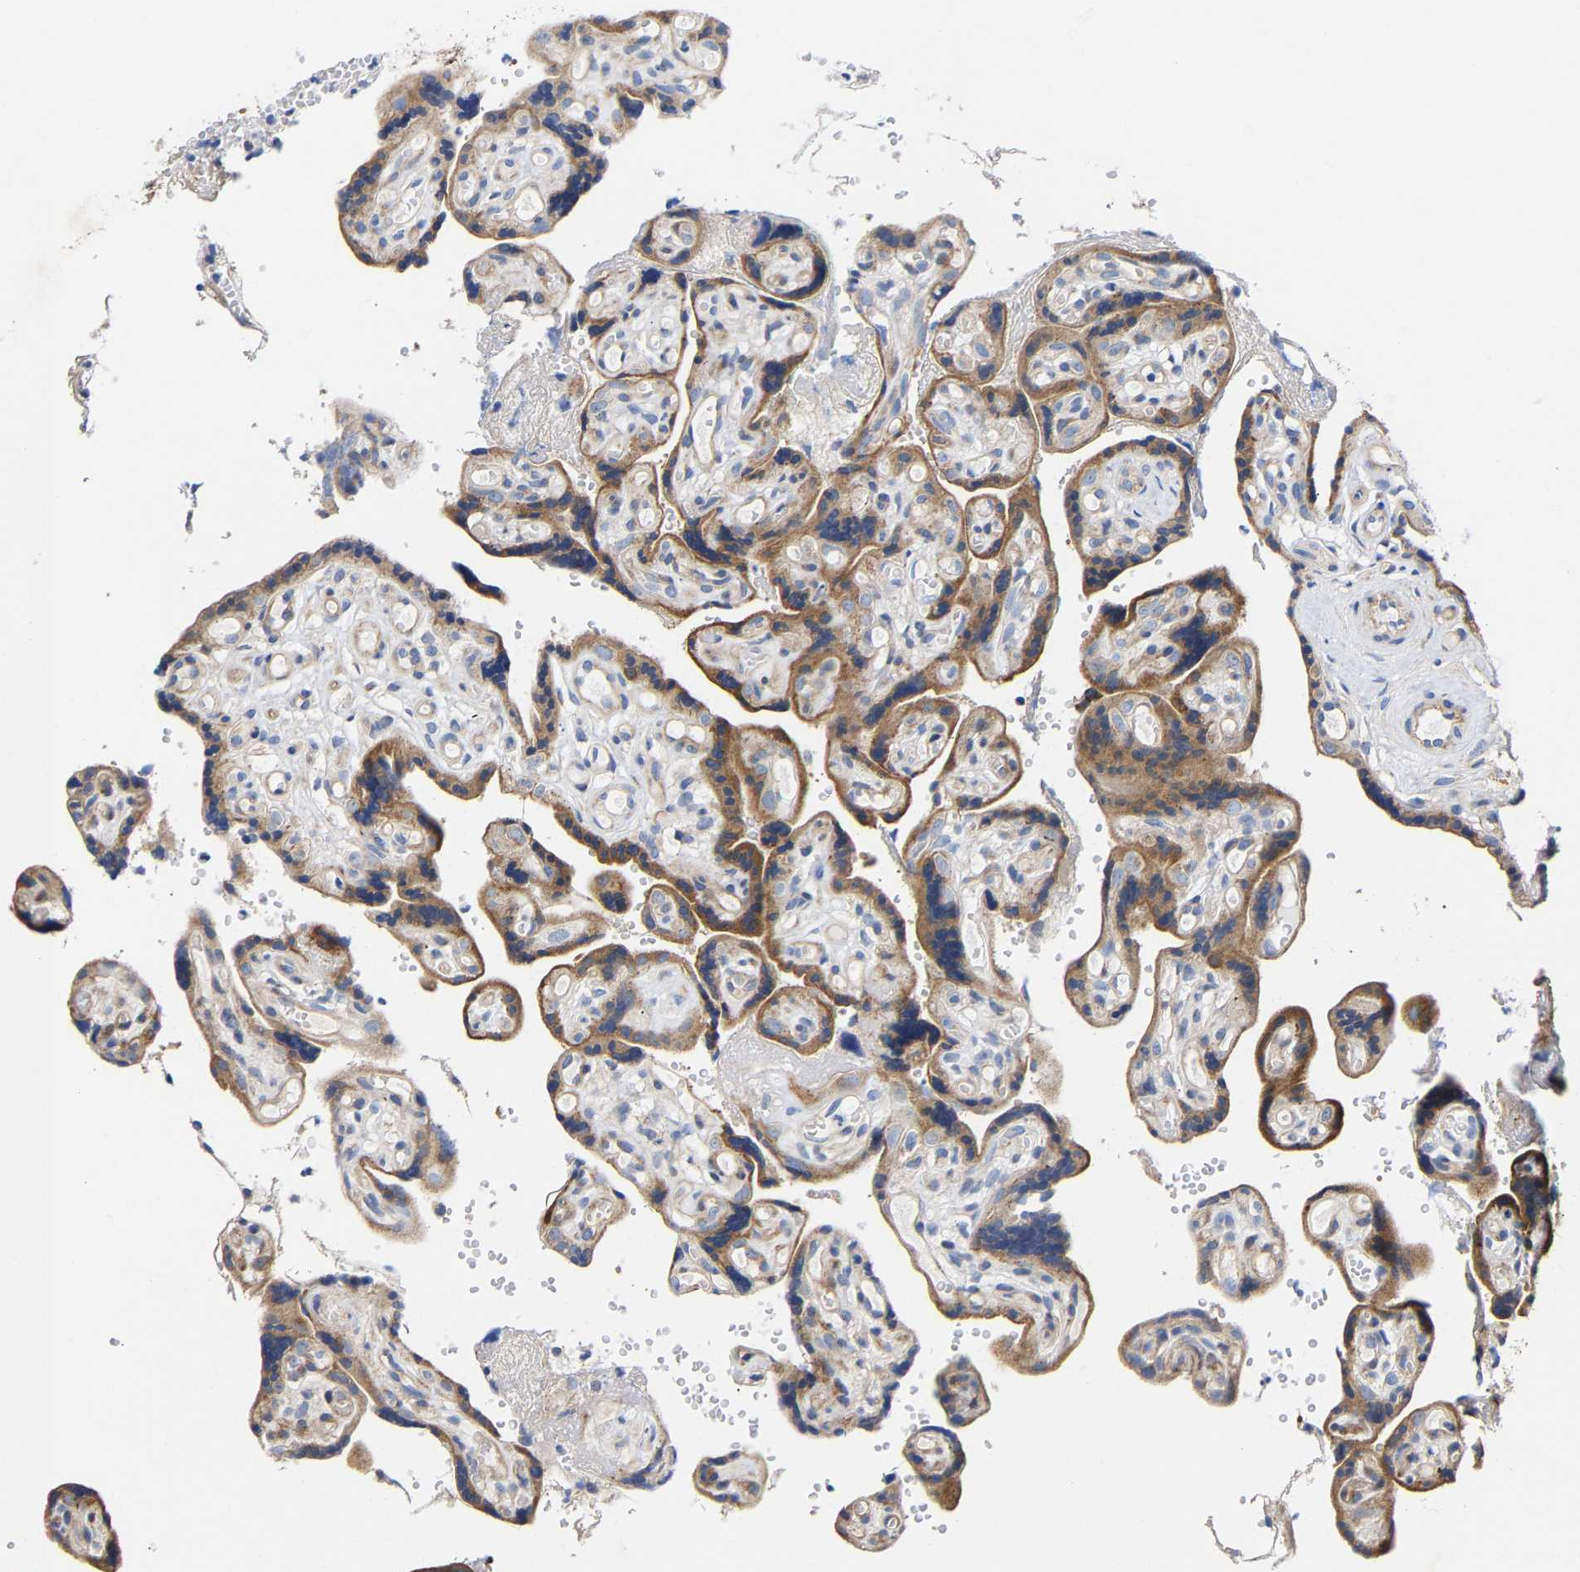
{"staining": {"intensity": "weak", "quantity": "<25%", "location": "cytoplasmic/membranous"}, "tissue": "placenta", "cell_type": "Decidual cells", "image_type": "normal", "snomed": [{"axis": "morphology", "description": "Normal tissue, NOS"}, {"axis": "topography", "description": "Placenta"}], "caption": "This is an IHC photomicrograph of benign human placenta. There is no positivity in decidual cells.", "gene": "PPP1R15A", "patient": {"sex": "female", "age": 30}}